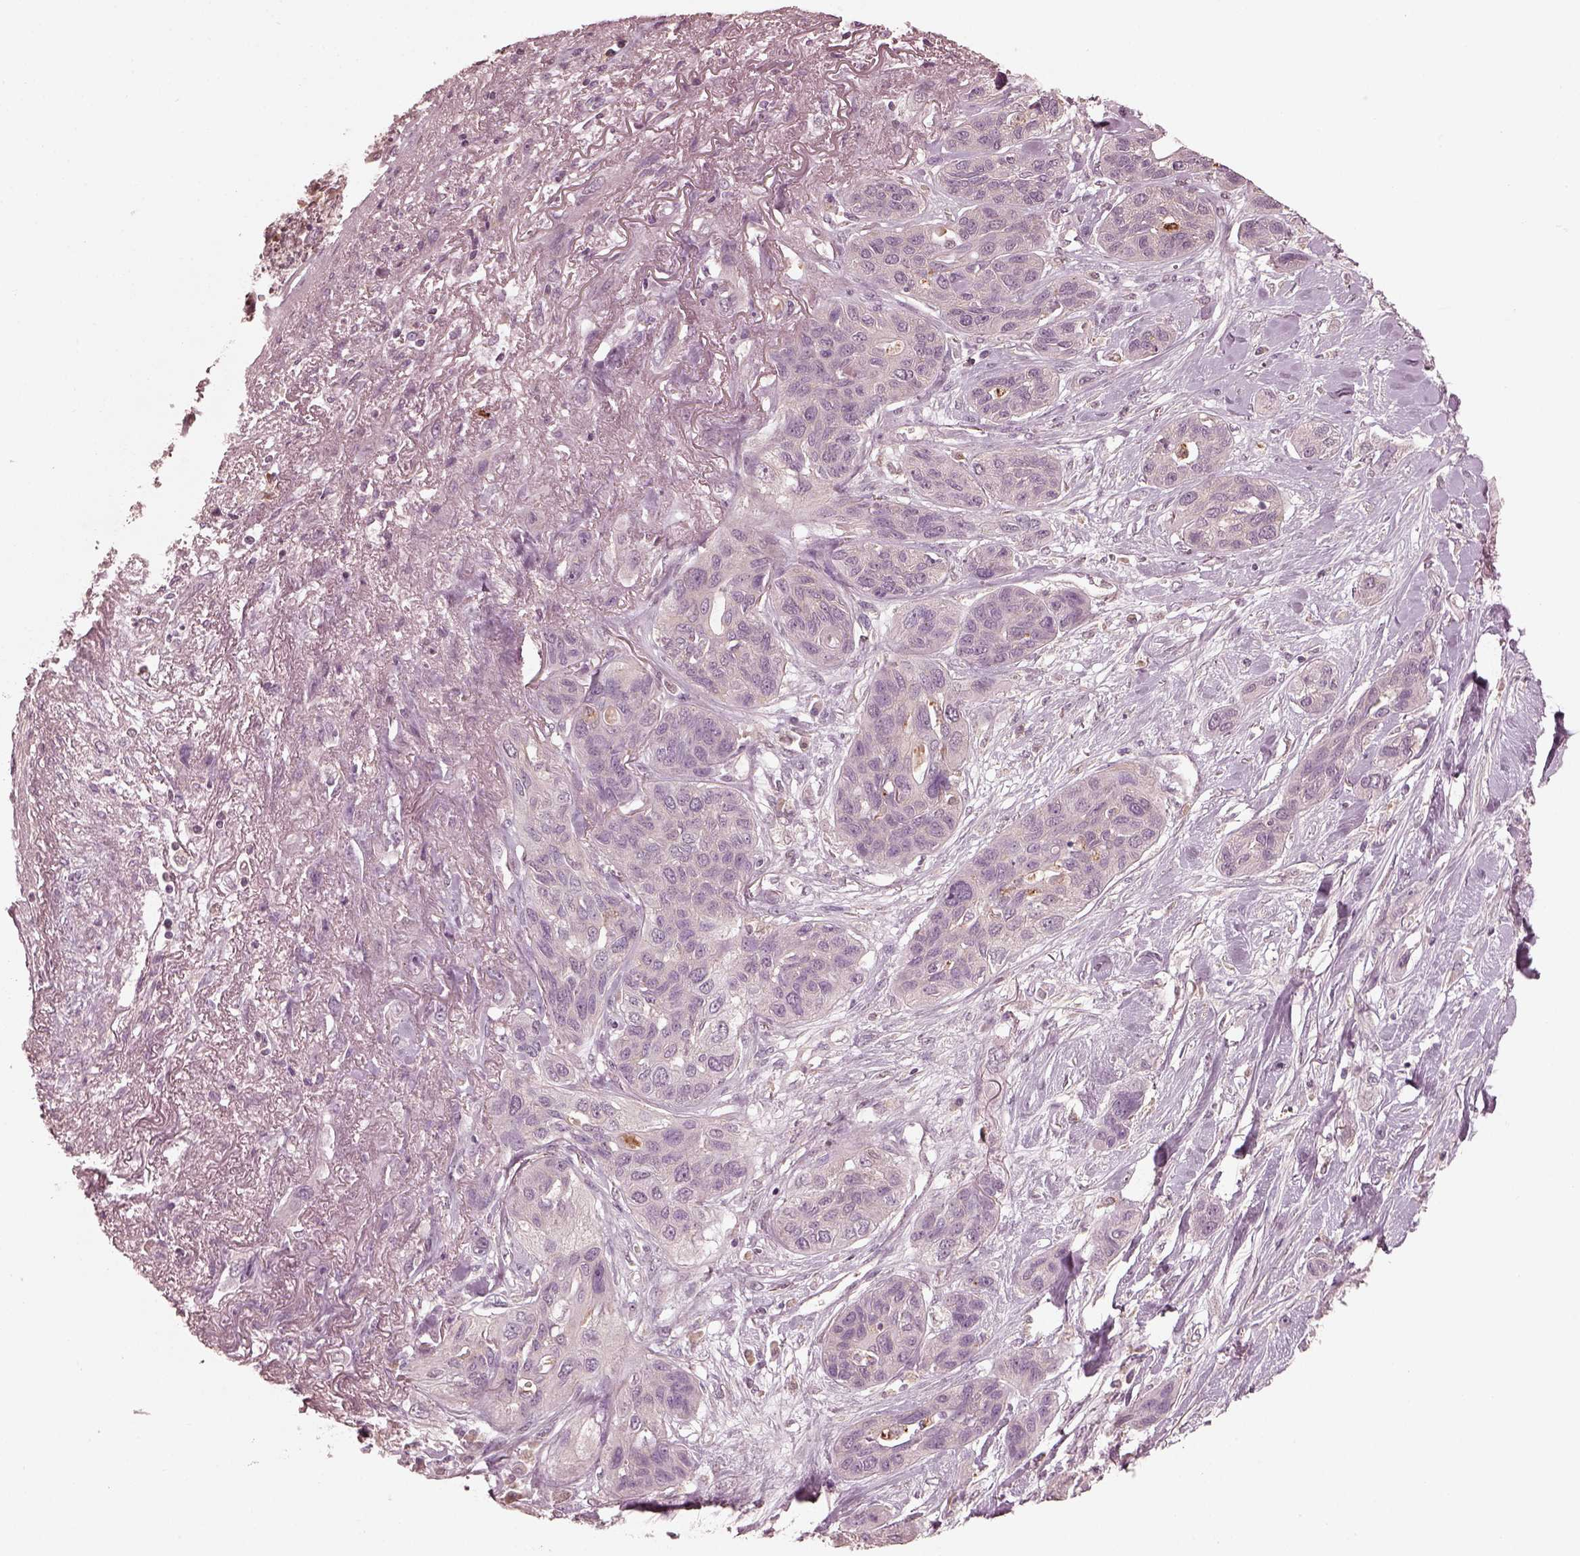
{"staining": {"intensity": "negative", "quantity": "none", "location": "none"}, "tissue": "lung cancer", "cell_type": "Tumor cells", "image_type": "cancer", "snomed": [{"axis": "morphology", "description": "Squamous cell carcinoma, NOS"}, {"axis": "topography", "description": "Lung"}], "caption": "Tumor cells are negative for brown protein staining in lung squamous cell carcinoma.", "gene": "VWA5B1", "patient": {"sex": "female", "age": 70}}